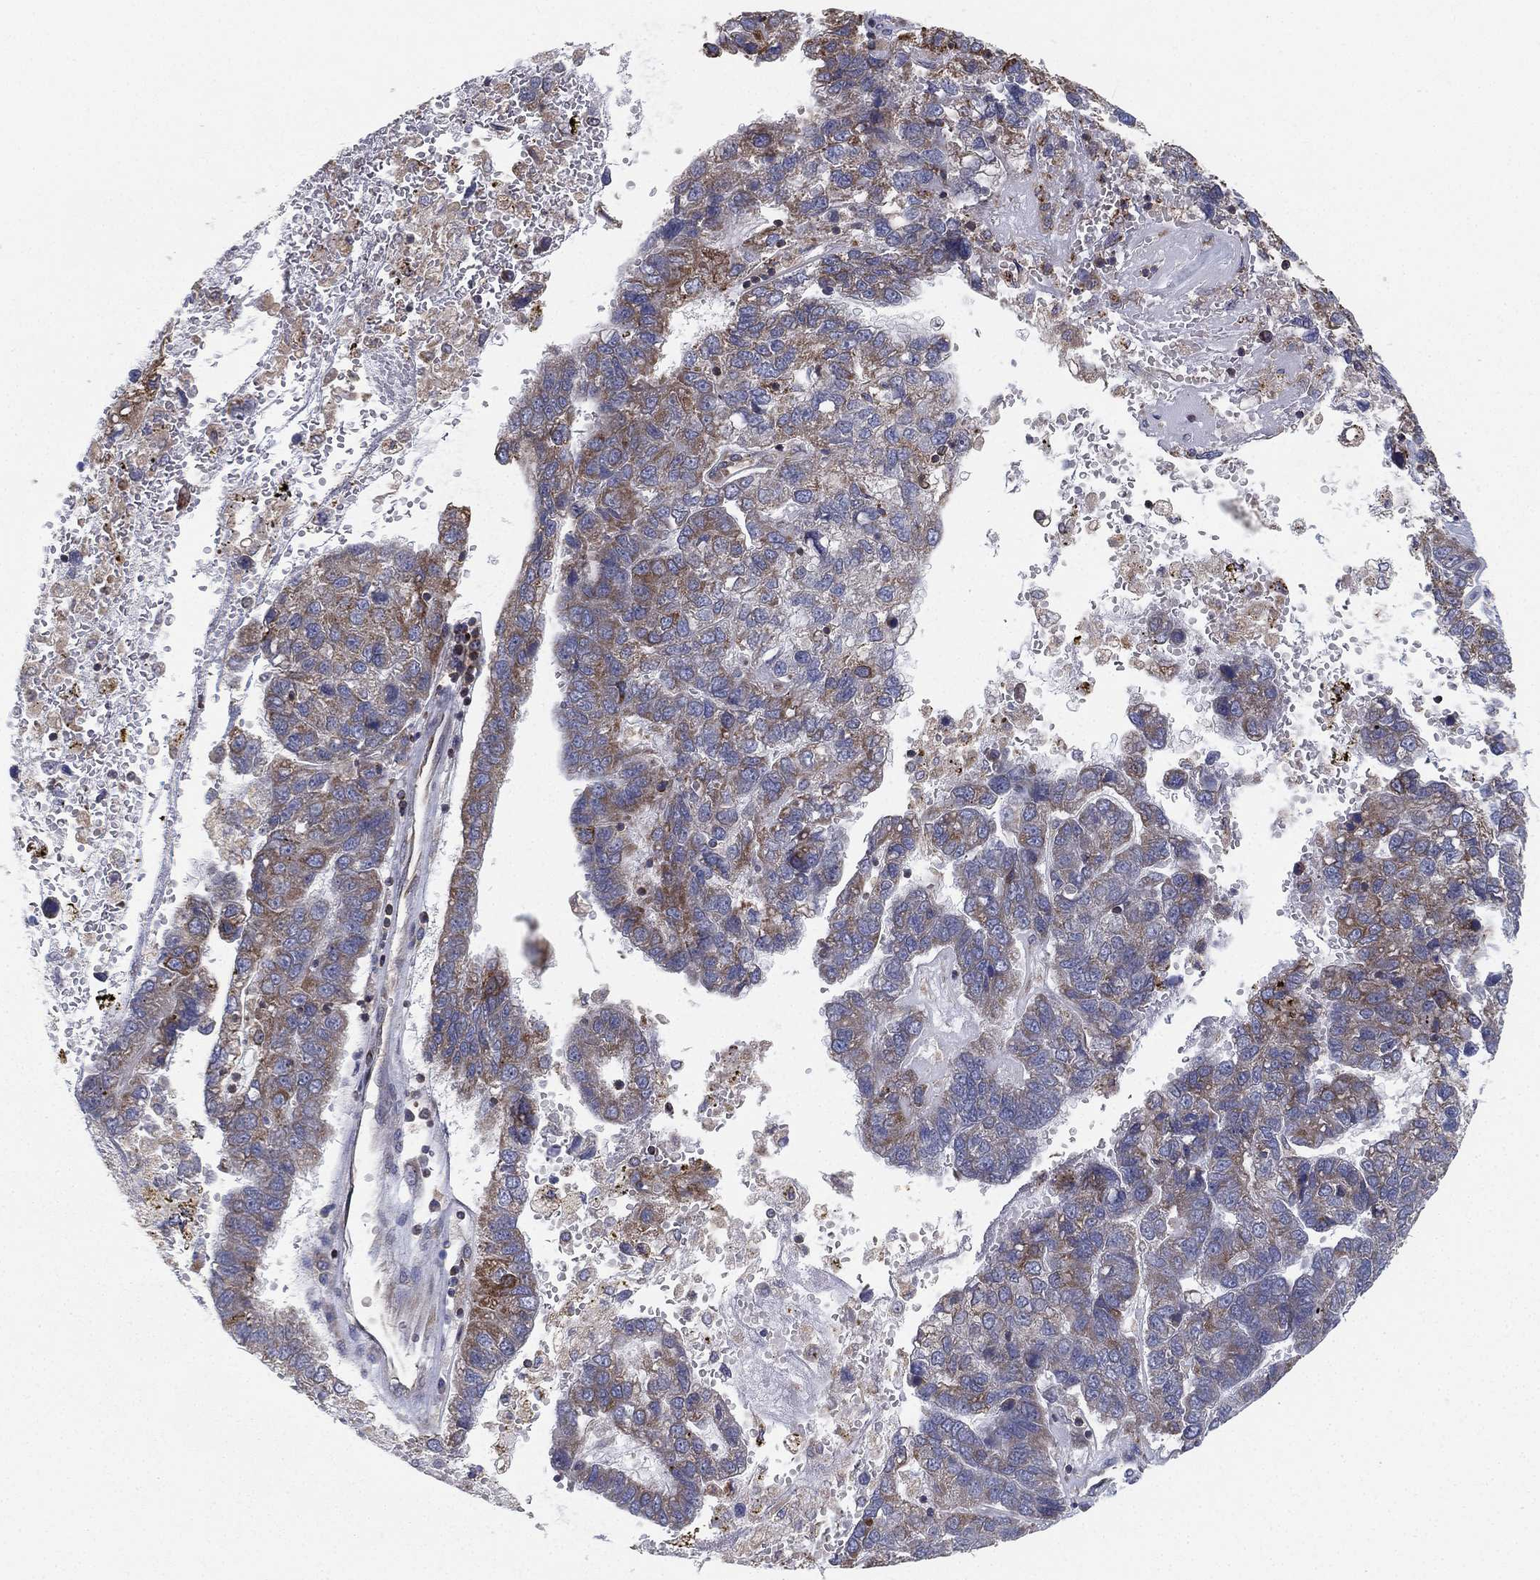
{"staining": {"intensity": "weak", "quantity": "<25%", "location": "cytoplasmic/membranous"}, "tissue": "pancreatic cancer", "cell_type": "Tumor cells", "image_type": "cancer", "snomed": [{"axis": "morphology", "description": "Adenocarcinoma, NOS"}, {"axis": "topography", "description": "Pancreas"}], "caption": "This image is of pancreatic adenocarcinoma stained with IHC to label a protein in brown with the nuclei are counter-stained blue. There is no staining in tumor cells.", "gene": "CYB5B", "patient": {"sex": "female", "age": 61}}